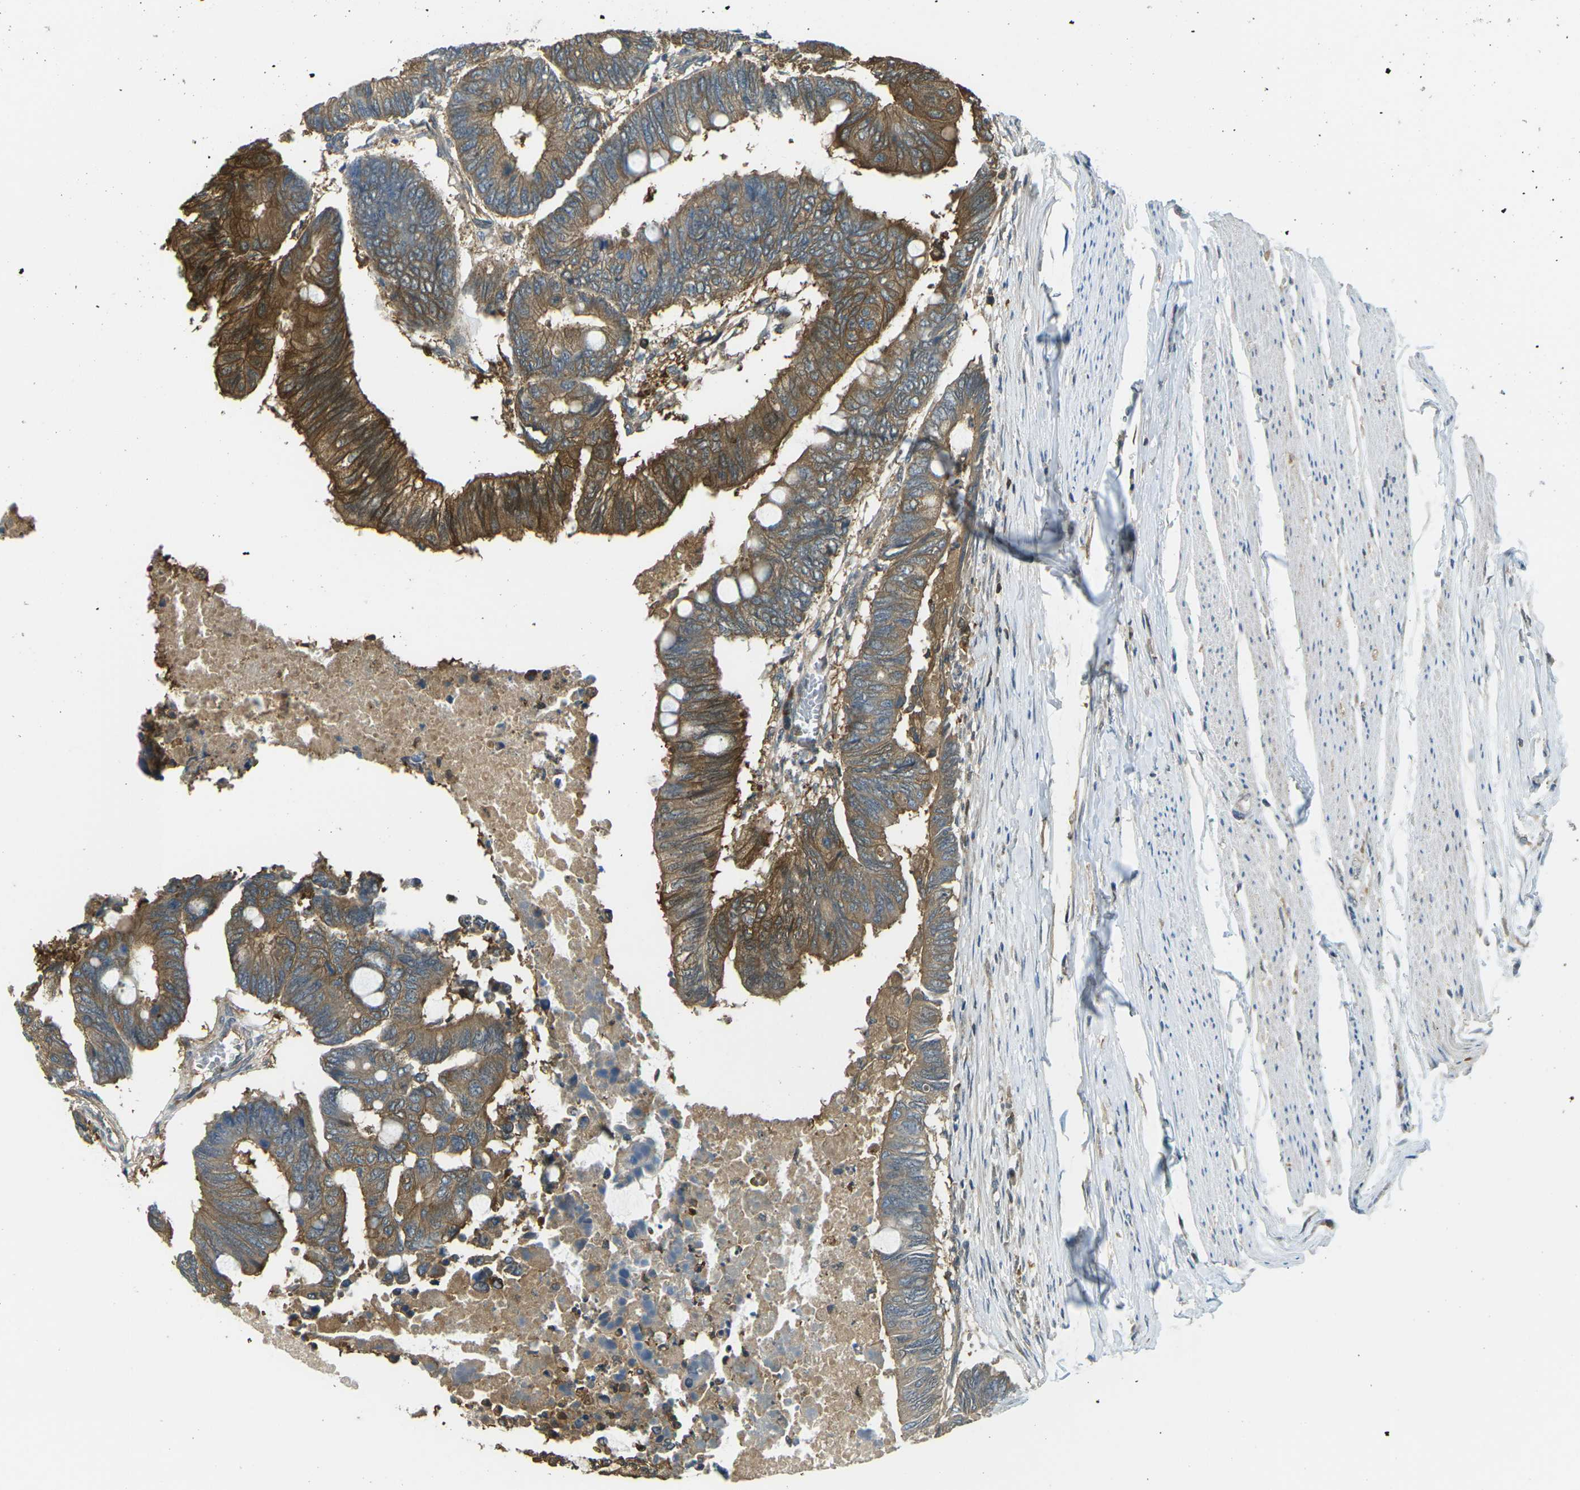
{"staining": {"intensity": "strong", "quantity": "25%-75%", "location": "cytoplasmic/membranous"}, "tissue": "colorectal cancer", "cell_type": "Tumor cells", "image_type": "cancer", "snomed": [{"axis": "morphology", "description": "Normal tissue, NOS"}, {"axis": "morphology", "description": "Adenocarcinoma, NOS"}, {"axis": "topography", "description": "Rectum"}, {"axis": "topography", "description": "Peripheral nerve tissue"}], "caption": "An image of human adenocarcinoma (colorectal) stained for a protein reveals strong cytoplasmic/membranous brown staining in tumor cells.", "gene": "PIEZO2", "patient": {"sex": "male", "age": 92}}